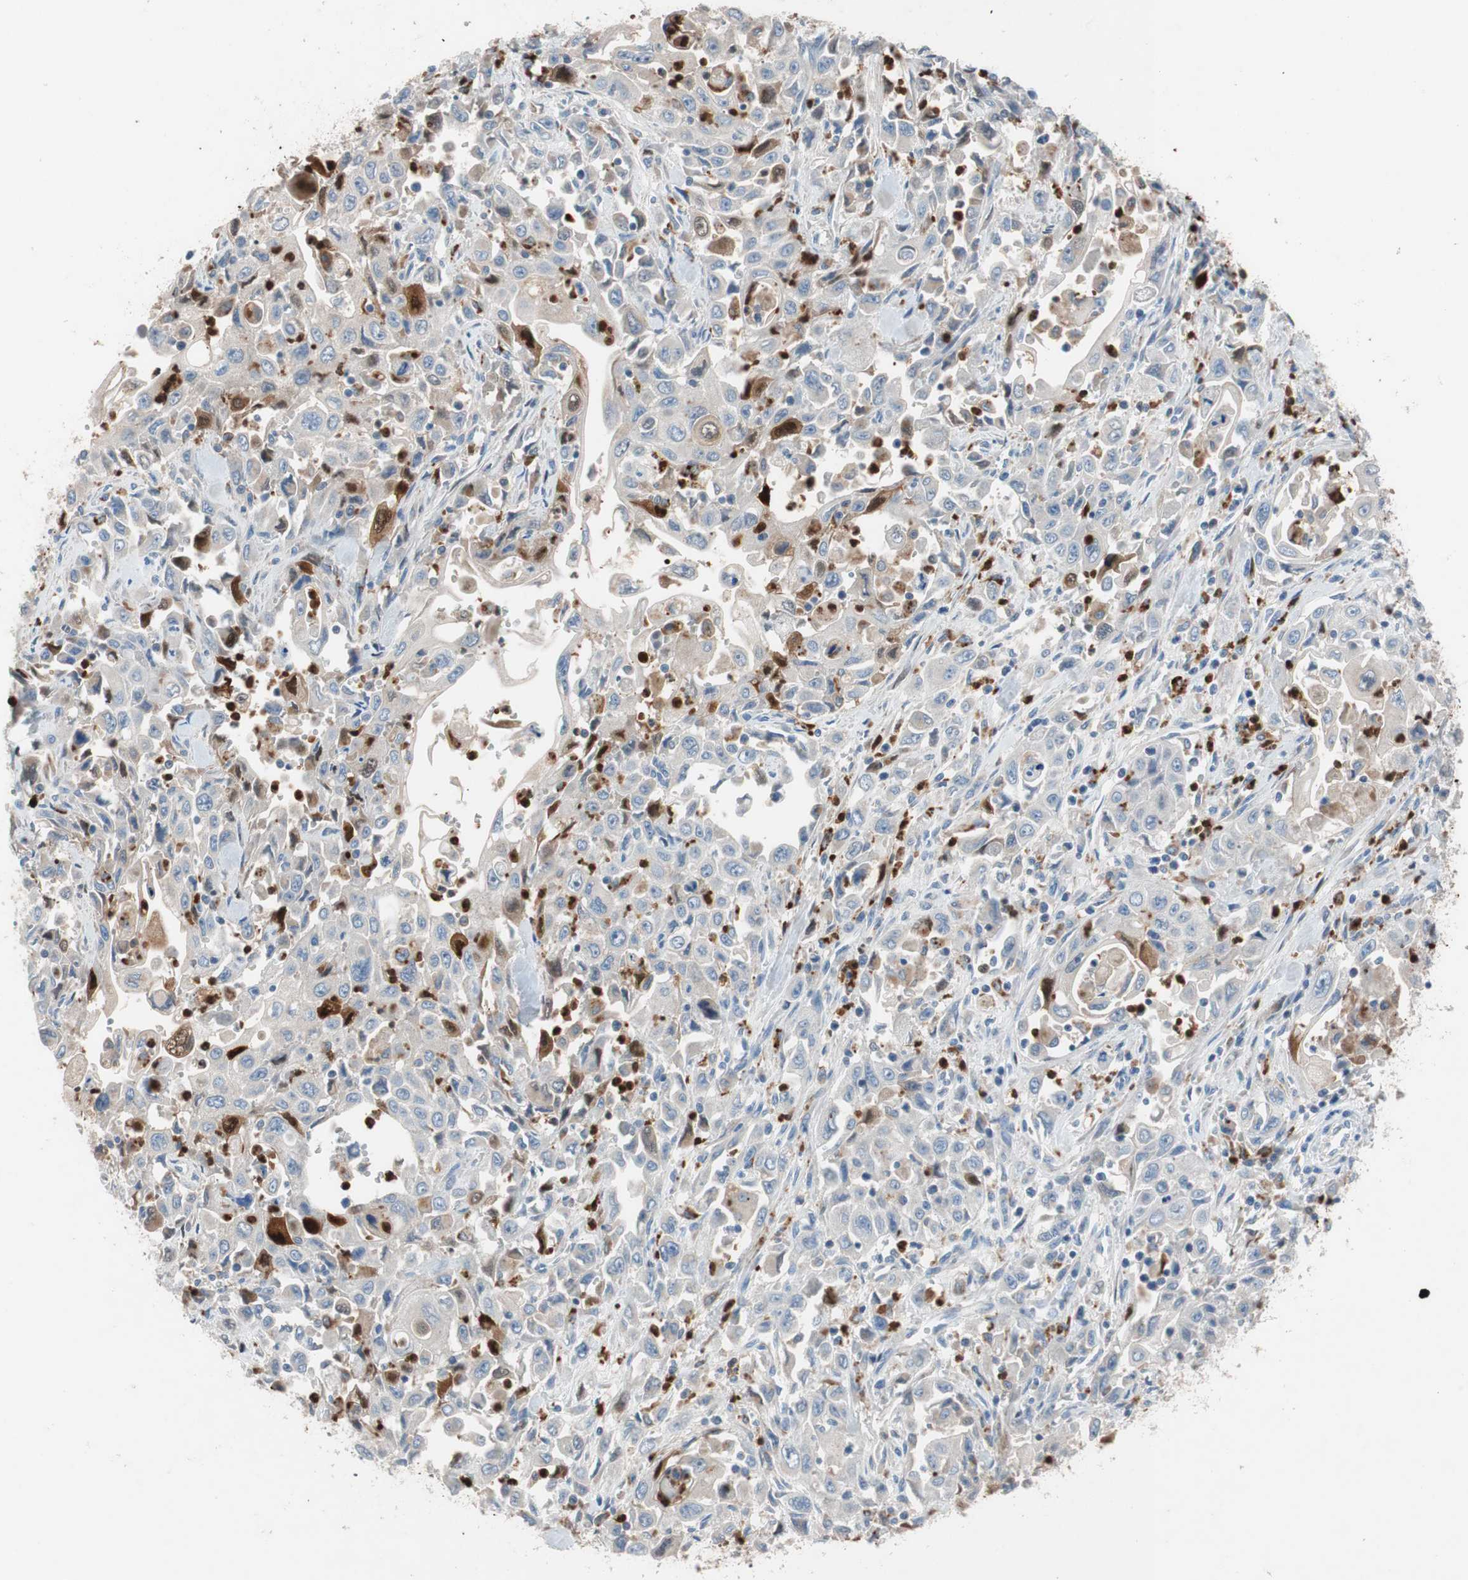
{"staining": {"intensity": "weak", "quantity": "<25%", "location": "cytoplasmic/membranous"}, "tissue": "pancreatic cancer", "cell_type": "Tumor cells", "image_type": "cancer", "snomed": [{"axis": "morphology", "description": "Adenocarcinoma, NOS"}, {"axis": "topography", "description": "Pancreas"}], "caption": "Immunohistochemistry micrograph of neoplastic tissue: pancreatic cancer (adenocarcinoma) stained with DAB (3,3'-diaminobenzidine) exhibits no significant protein expression in tumor cells.", "gene": "CLEC4D", "patient": {"sex": "male", "age": 70}}